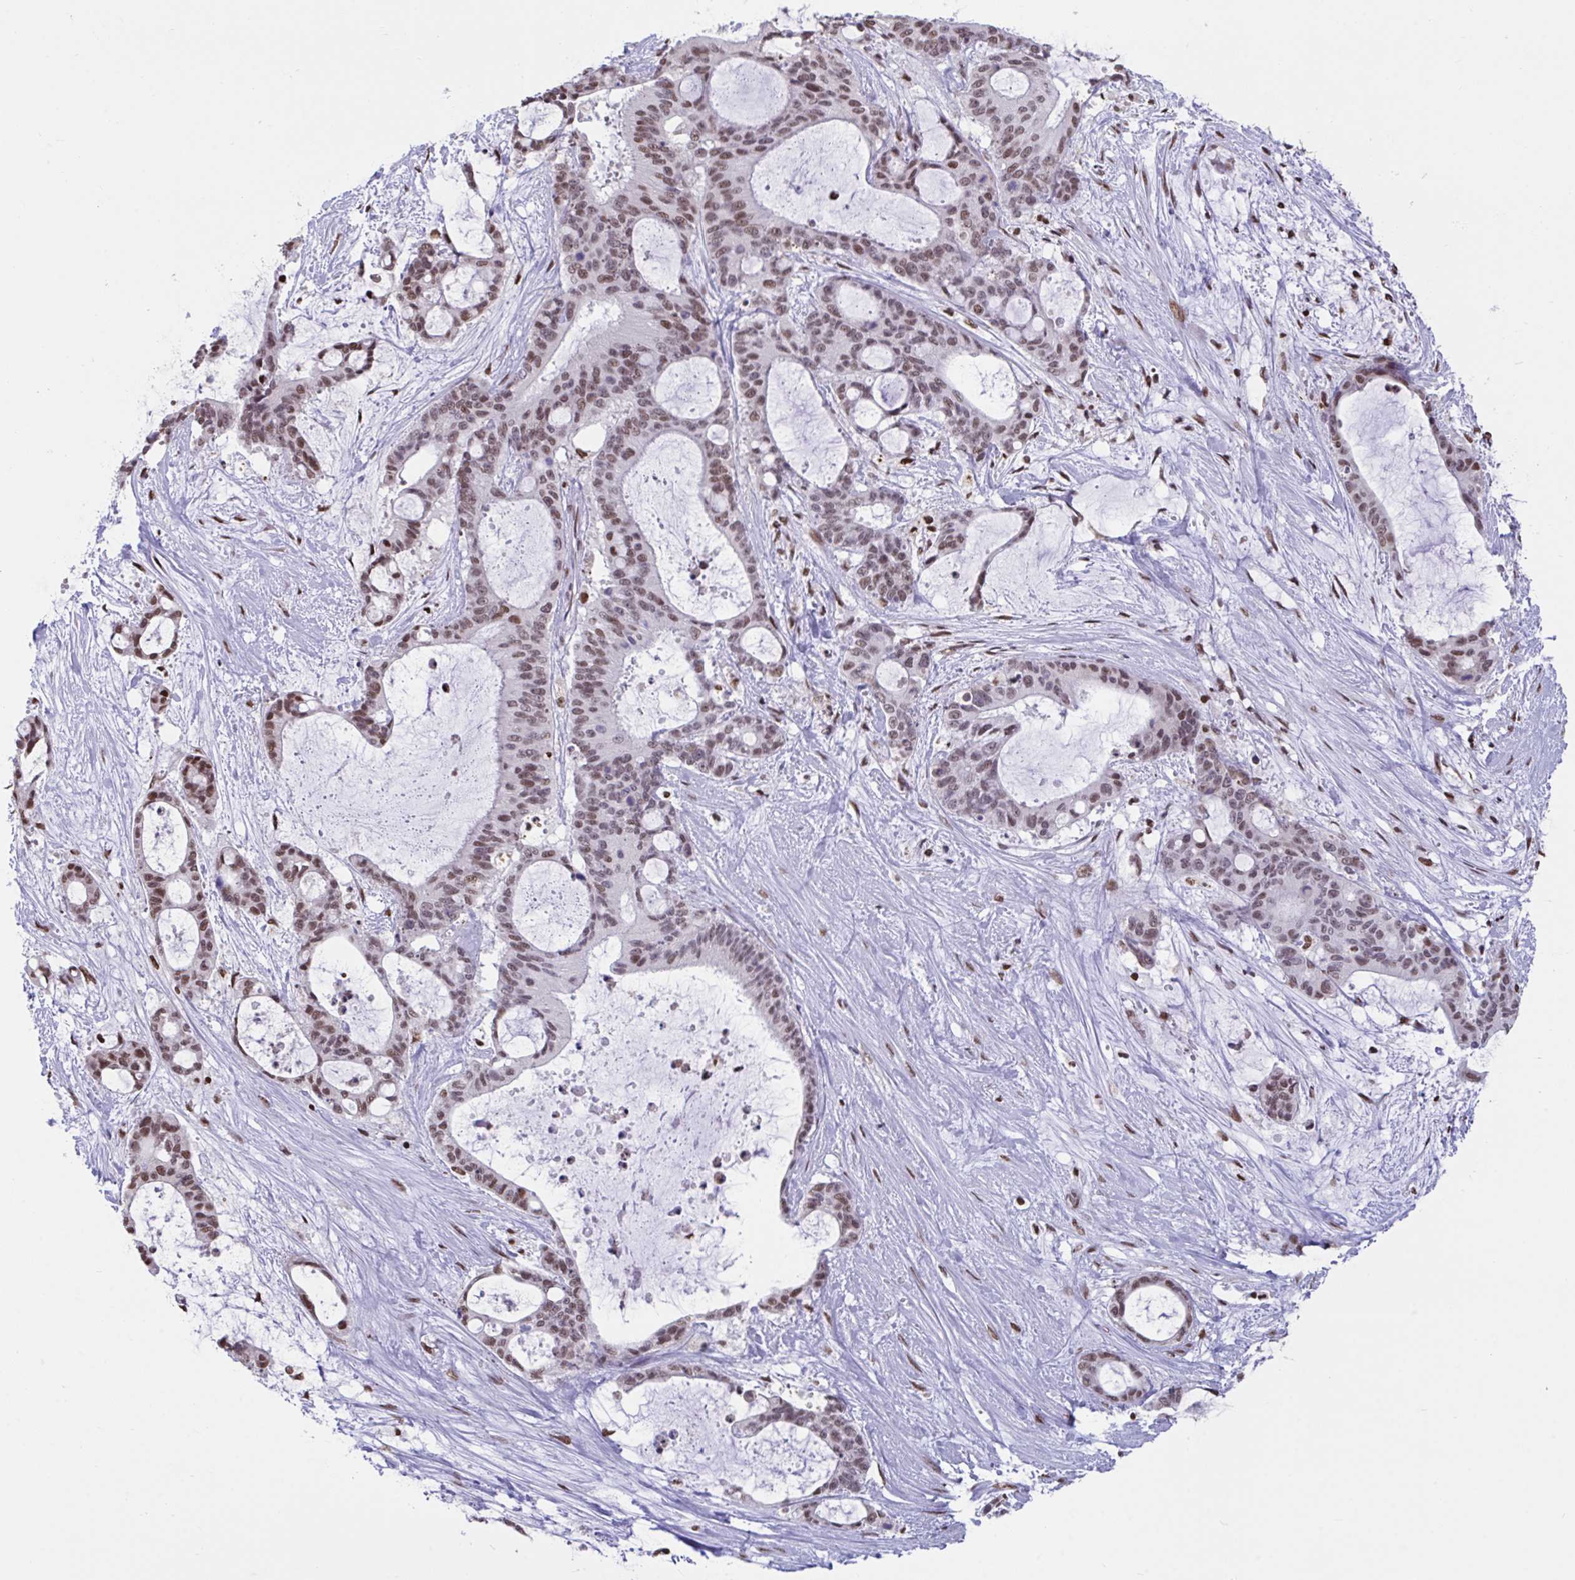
{"staining": {"intensity": "moderate", "quantity": ">75%", "location": "nuclear"}, "tissue": "liver cancer", "cell_type": "Tumor cells", "image_type": "cancer", "snomed": [{"axis": "morphology", "description": "Normal tissue, NOS"}, {"axis": "morphology", "description": "Cholangiocarcinoma"}, {"axis": "topography", "description": "Liver"}, {"axis": "topography", "description": "Peripheral nerve tissue"}], "caption": "DAB (3,3'-diaminobenzidine) immunohistochemical staining of liver cholangiocarcinoma demonstrates moderate nuclear protein staining in about >75% of tumor cells.", "gene": "HNRNPDL", "patient": {"sex": "female", "age": 73}}